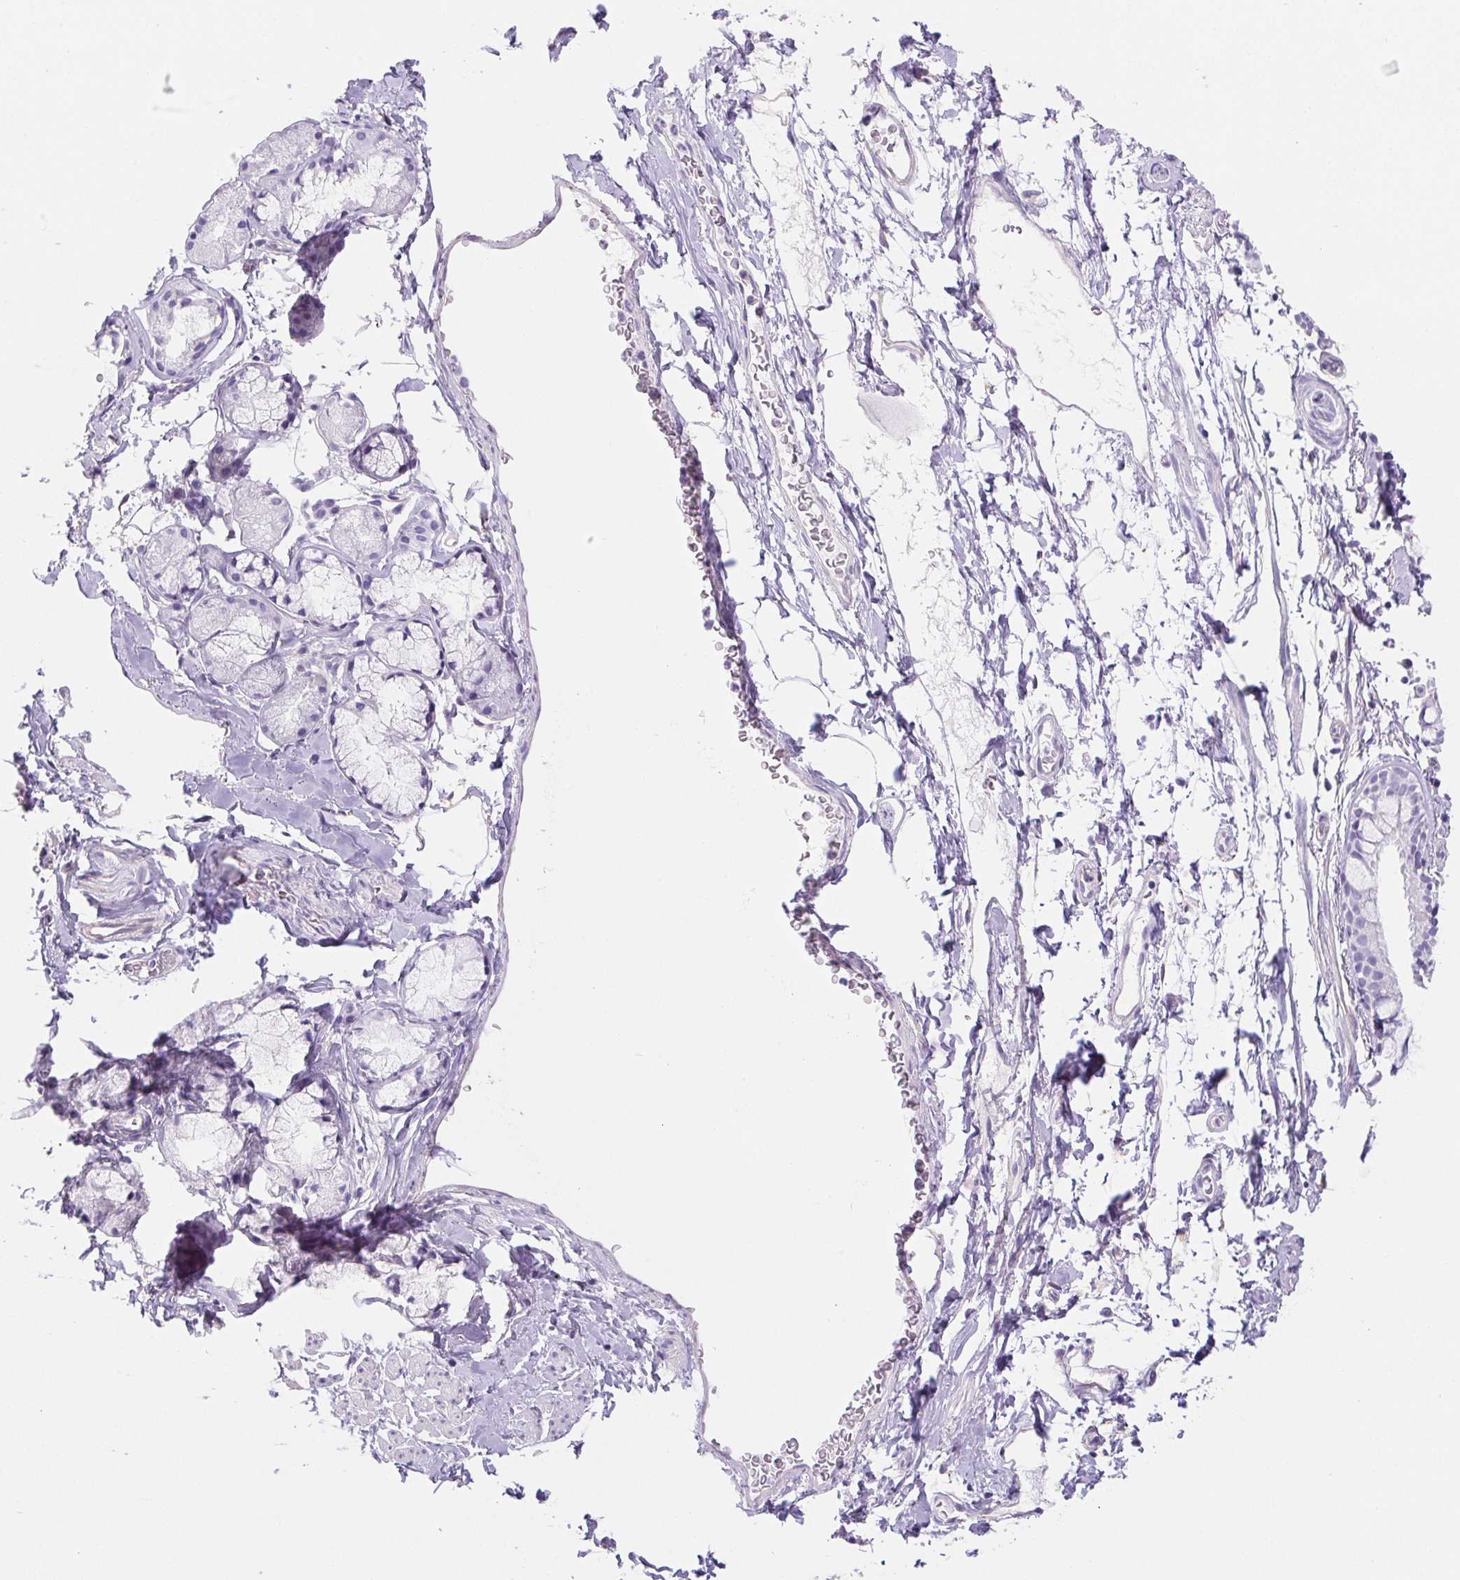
{"staining": {"intensity": "negative", "quantity": "none", "location": "none"}, "tissue": "bronchus", "cell_type": "Respiratory epithelial cells", "image_type": "normal", "snomed": [{"axis": "morphology", "description": "Normal tissue, NOS"}, {"axis": "topography", "description": "Lymph node"}, {"axis": "topography", "description": "Cartilage tissue"}, {"axis": "topography", "description": "Bronchus"}], "caption": "The immunohistochemistry (IHC) histopathology image has no significant expression in respiratory epithelial cells of bronchus.", "gene": "PNLIP", "patient": {"sex": "female", "age": 70}}